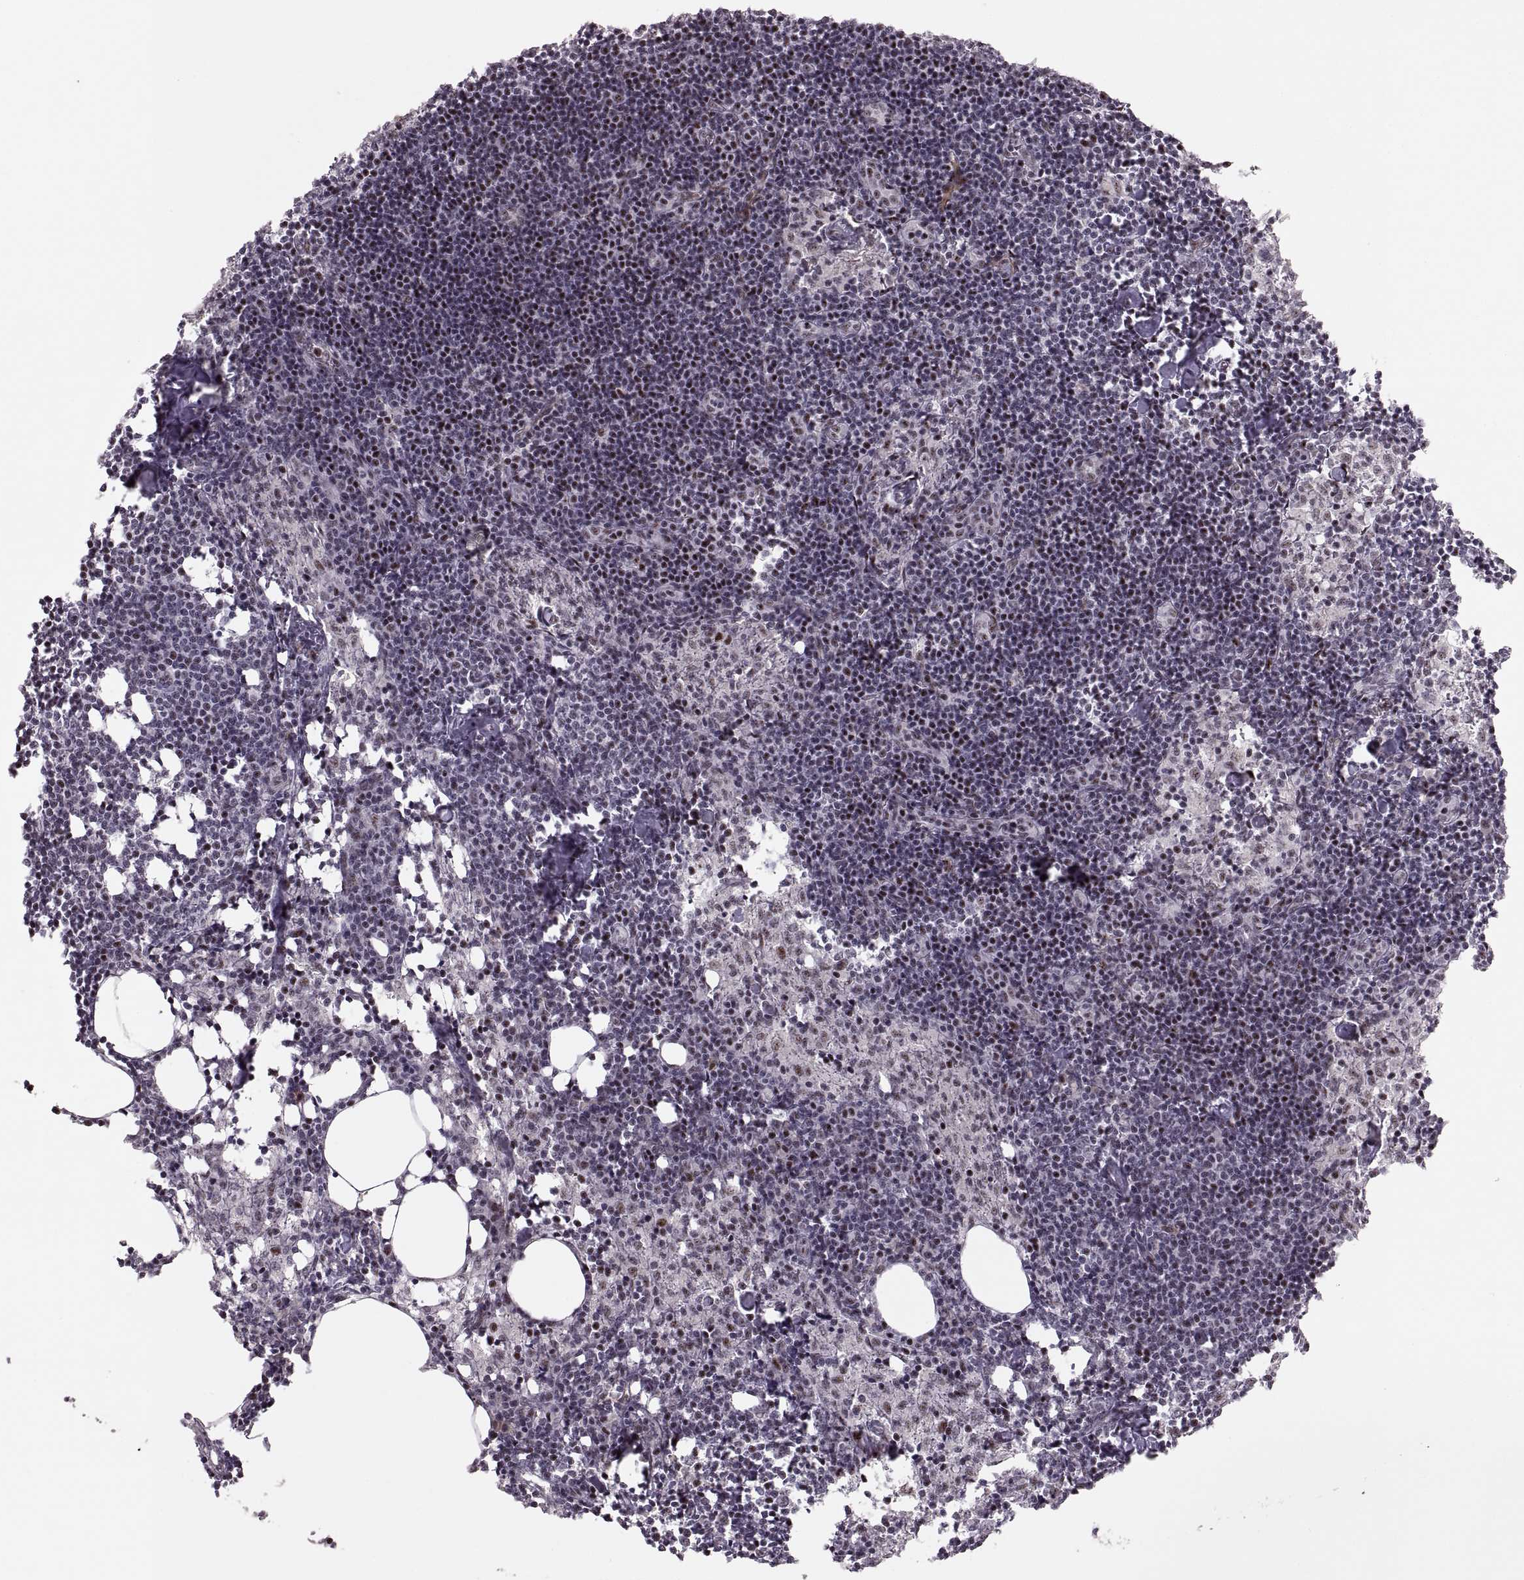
{"staining": {"intensity": "moderate", "quantity": "25%-75%", "location": "nuclear"}, "tissue": "lymph node", "cell_type": "Germinal center cells", "image_type": "normal", "snomed": [{"axis": "morphology", "description": "Normal tissue, NOS"}, {"axis": "topography", "description": "Lymph node"}], "caption": "This is an image of immunohistochemistry (IHC) staining of unremarkable lymph node, which shows moderate expression in the nuclear of germinal center cells.", "gene": "ZCCHC17", "patient": {"sex": "female", "age": 52}}